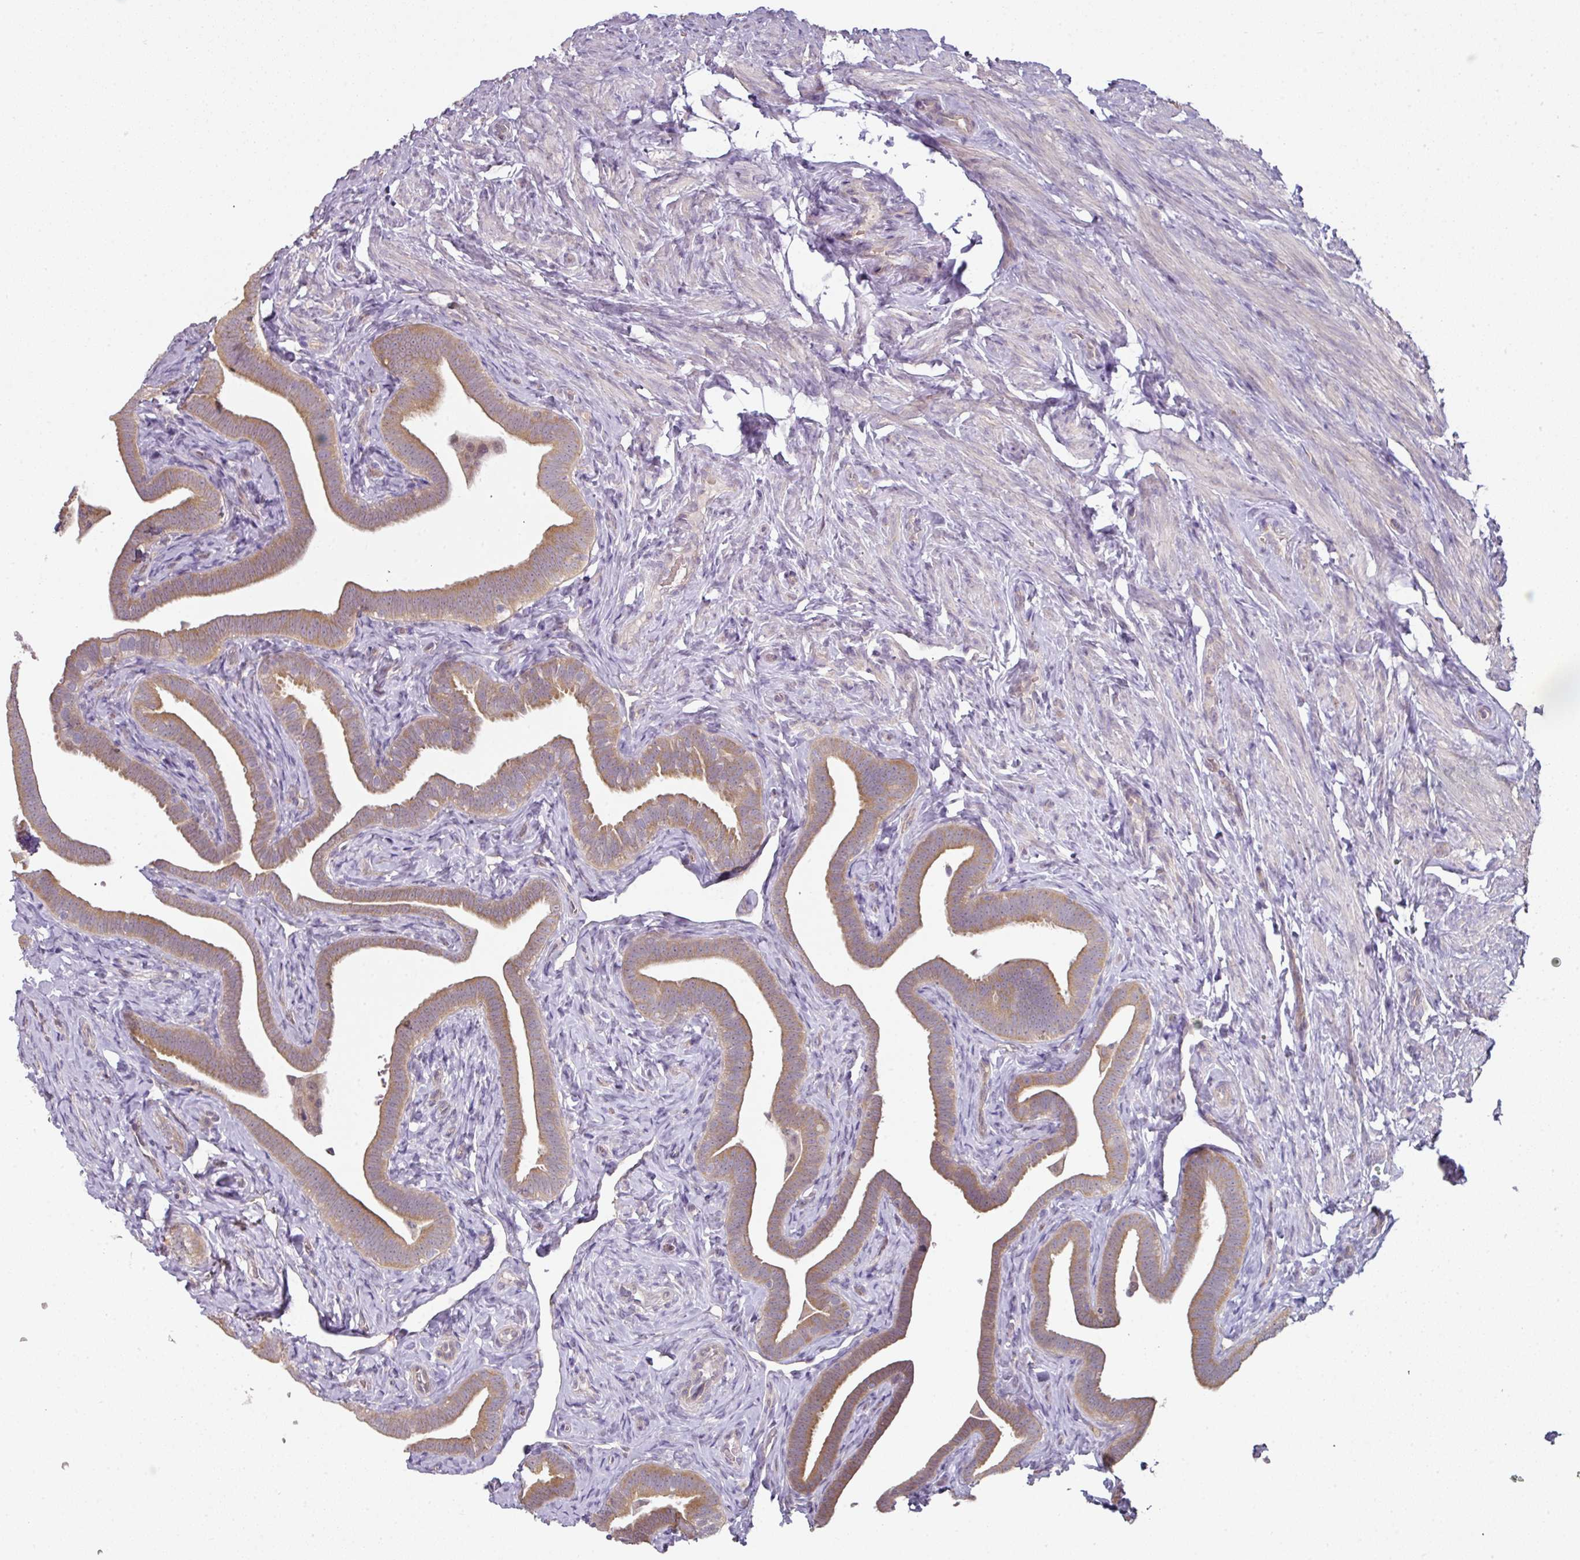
{"staining": {"intensity": "moderate", "quantity": "25%-75%", "location": "cytoplasmic/membranous"}, "tissue": "fallopian tube", "cell_type": "Glandular cells", "image_type": "normal", "snomed": [{"axis": "morphology", "description": "Normal tissue, NOS"}, {"axis": "topography", "description": "Fallopian tube"}], "caption": "About 25%-75% of glandular cells in benign human fallopian tube exhibit moderate cytoplasmic/membranous protein staining as visualized by brown immunohistochemical staining.", "gene": "C19orf33", "patient": {"sex": "female", "age": 69}}